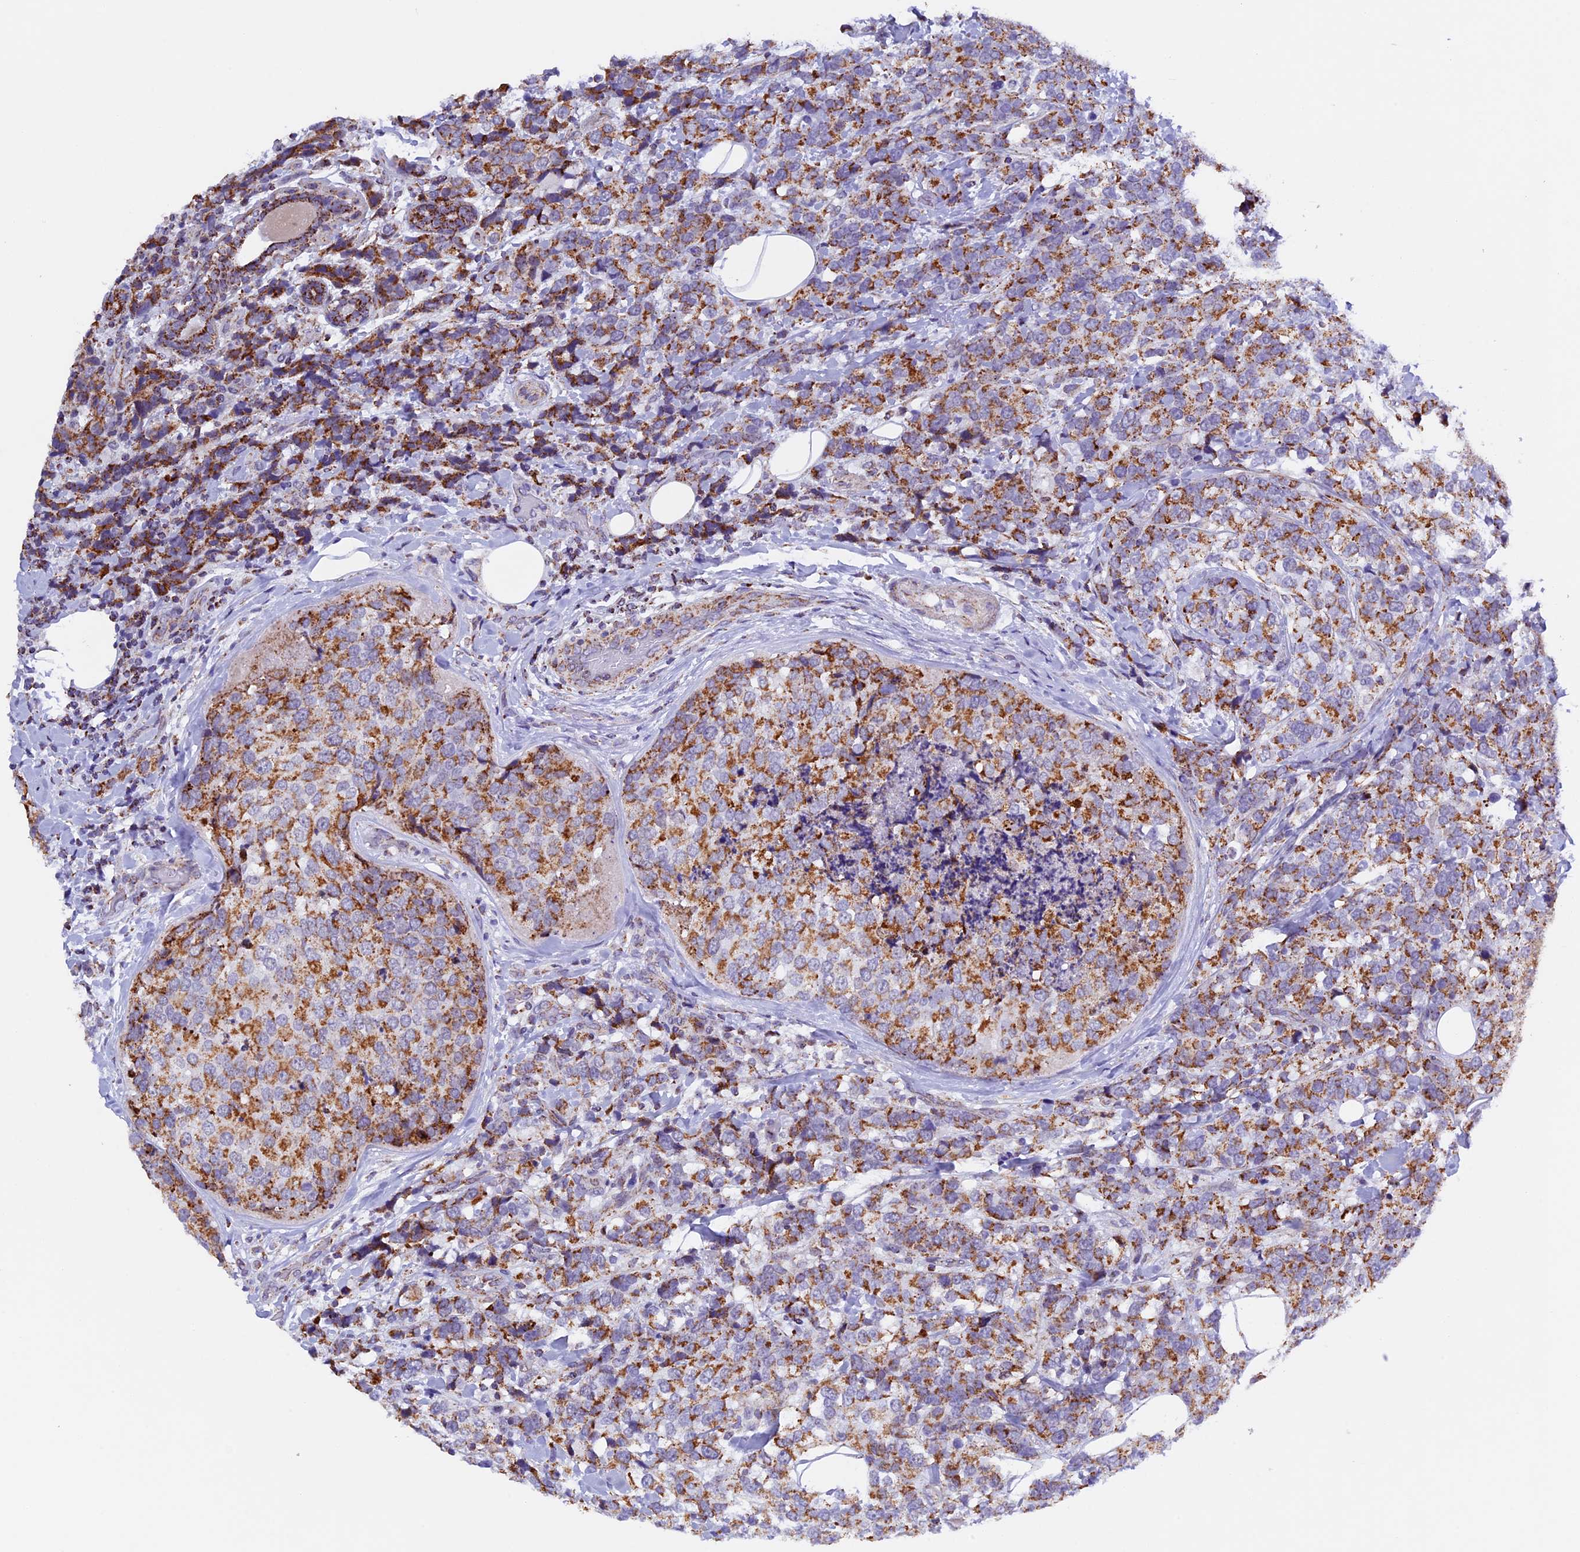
{"staining": {"intensity": "moderate", "quantity": ">75%", "location": "cytoplasmic/membranous"}, "tissue": "breast cancer", "cell_type": "Tumor cells", "image_type": "cancer", "snomed": [{"axis": "morphology", "description": "Lobular carcinoma"}, {"axis": "topography", "description": "Breast"}], "caption": "Immunohistochemistry (IHC) (DAB (3,3'-diaminobenzidine)) staining of human breast cancer (lobular carcinoma) reveals moderate cytoplasmic/membranous protein staining in about >75% of tumor cells. (DAB (3,3'-diaminobenzidine) IHC, brown staining for protein, blue staining for nuclei).", "gene": "TFAM", "patient": {"sex": "female", "age": 59}}